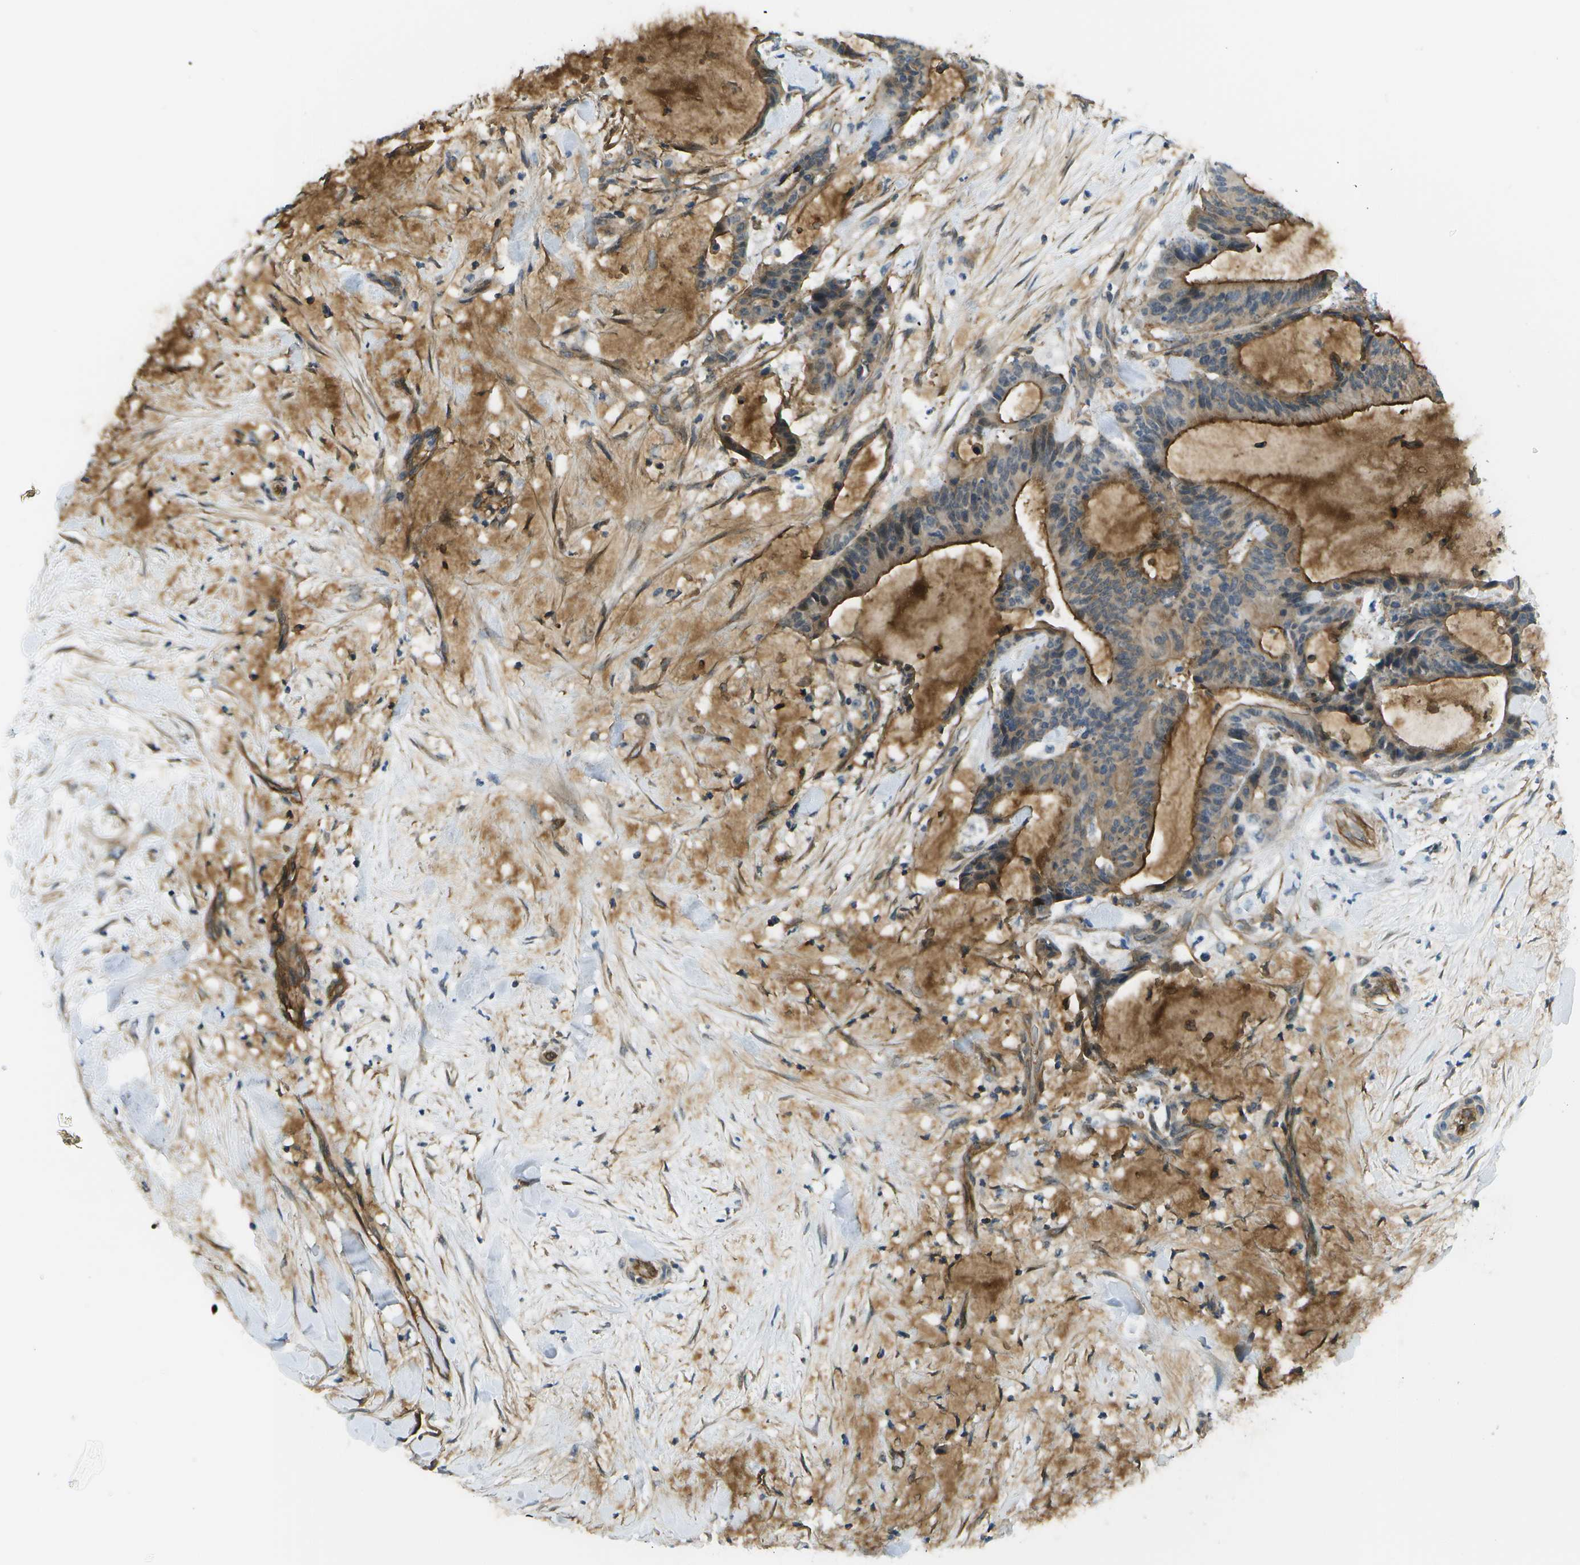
{"staining": {"intensity": "moderate", "quantity": ">75%", "location": "cytoplasmic/membranous"}, "tissue": "liver cancer", "cell_type": "Tumor cells", "image_type": "cancer", "snomed": [{"axis": "morphology", "description": "Cholangiocarcinoma"}, {"axis": "topography", "description": "Liver"}], "caption": "A photomicrograph of human liver cholangiocarcinoma stained for a protein demonstrates moderate cytoplasmic/membranous brown staining in tumor cells.", "gene": "KIAA0040", "patient": {"sex": "female", "age": 73}}